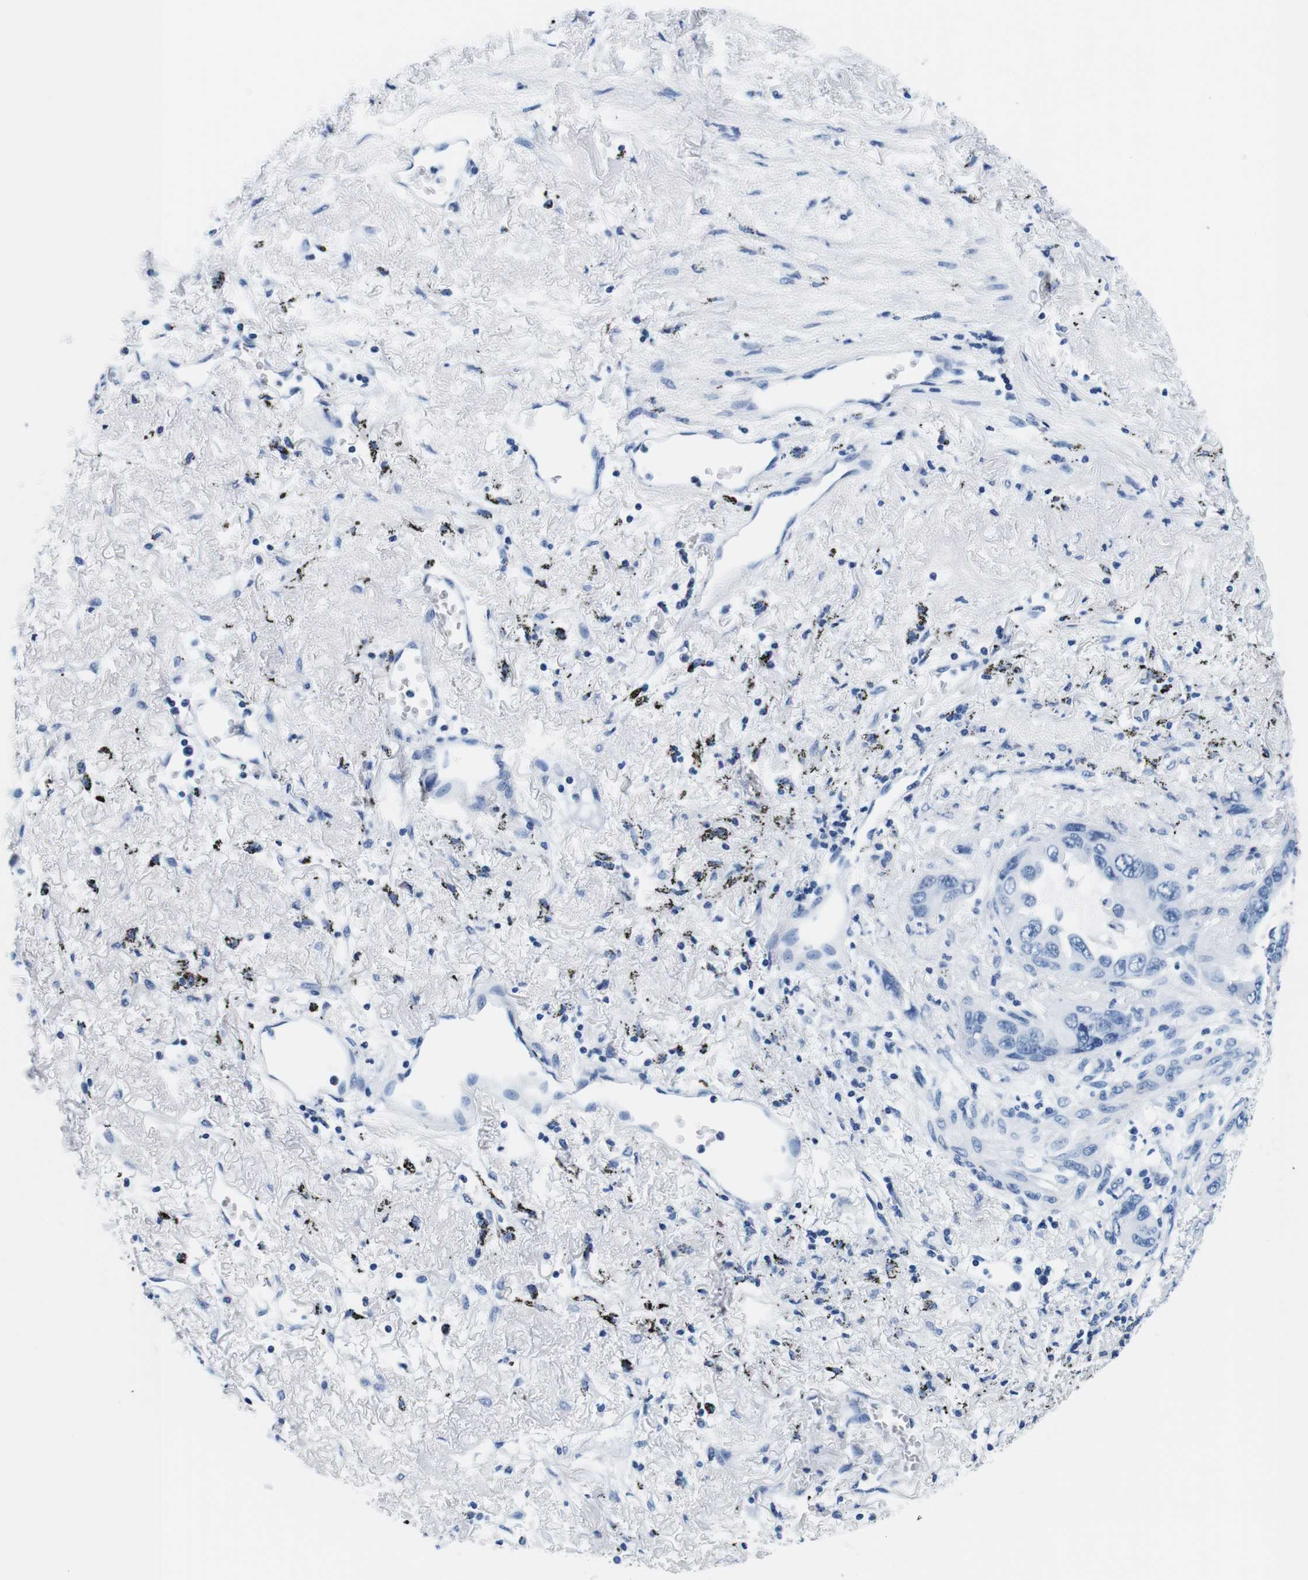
{"staining": {"intensity": "negative", "quantity": "none", "location": "none"}, "tissue": "lung cancer", "cell_type": "Tumor cells", "image_type": "cancer", "snomed": [{"axis": "morphology", "description": "Squamous cell carcinoma, NOS"}, {"axis": "topography", "description": "Lung"}], "caption": "This micrograph is of lung squamous cell carcinoma stained with IHC to label a protein in brown with the nuclei are counter-stained blue. There is no staining in tumor cells.", "gene": "ELANE", "patient": {"sex": "female", "age": 73}}